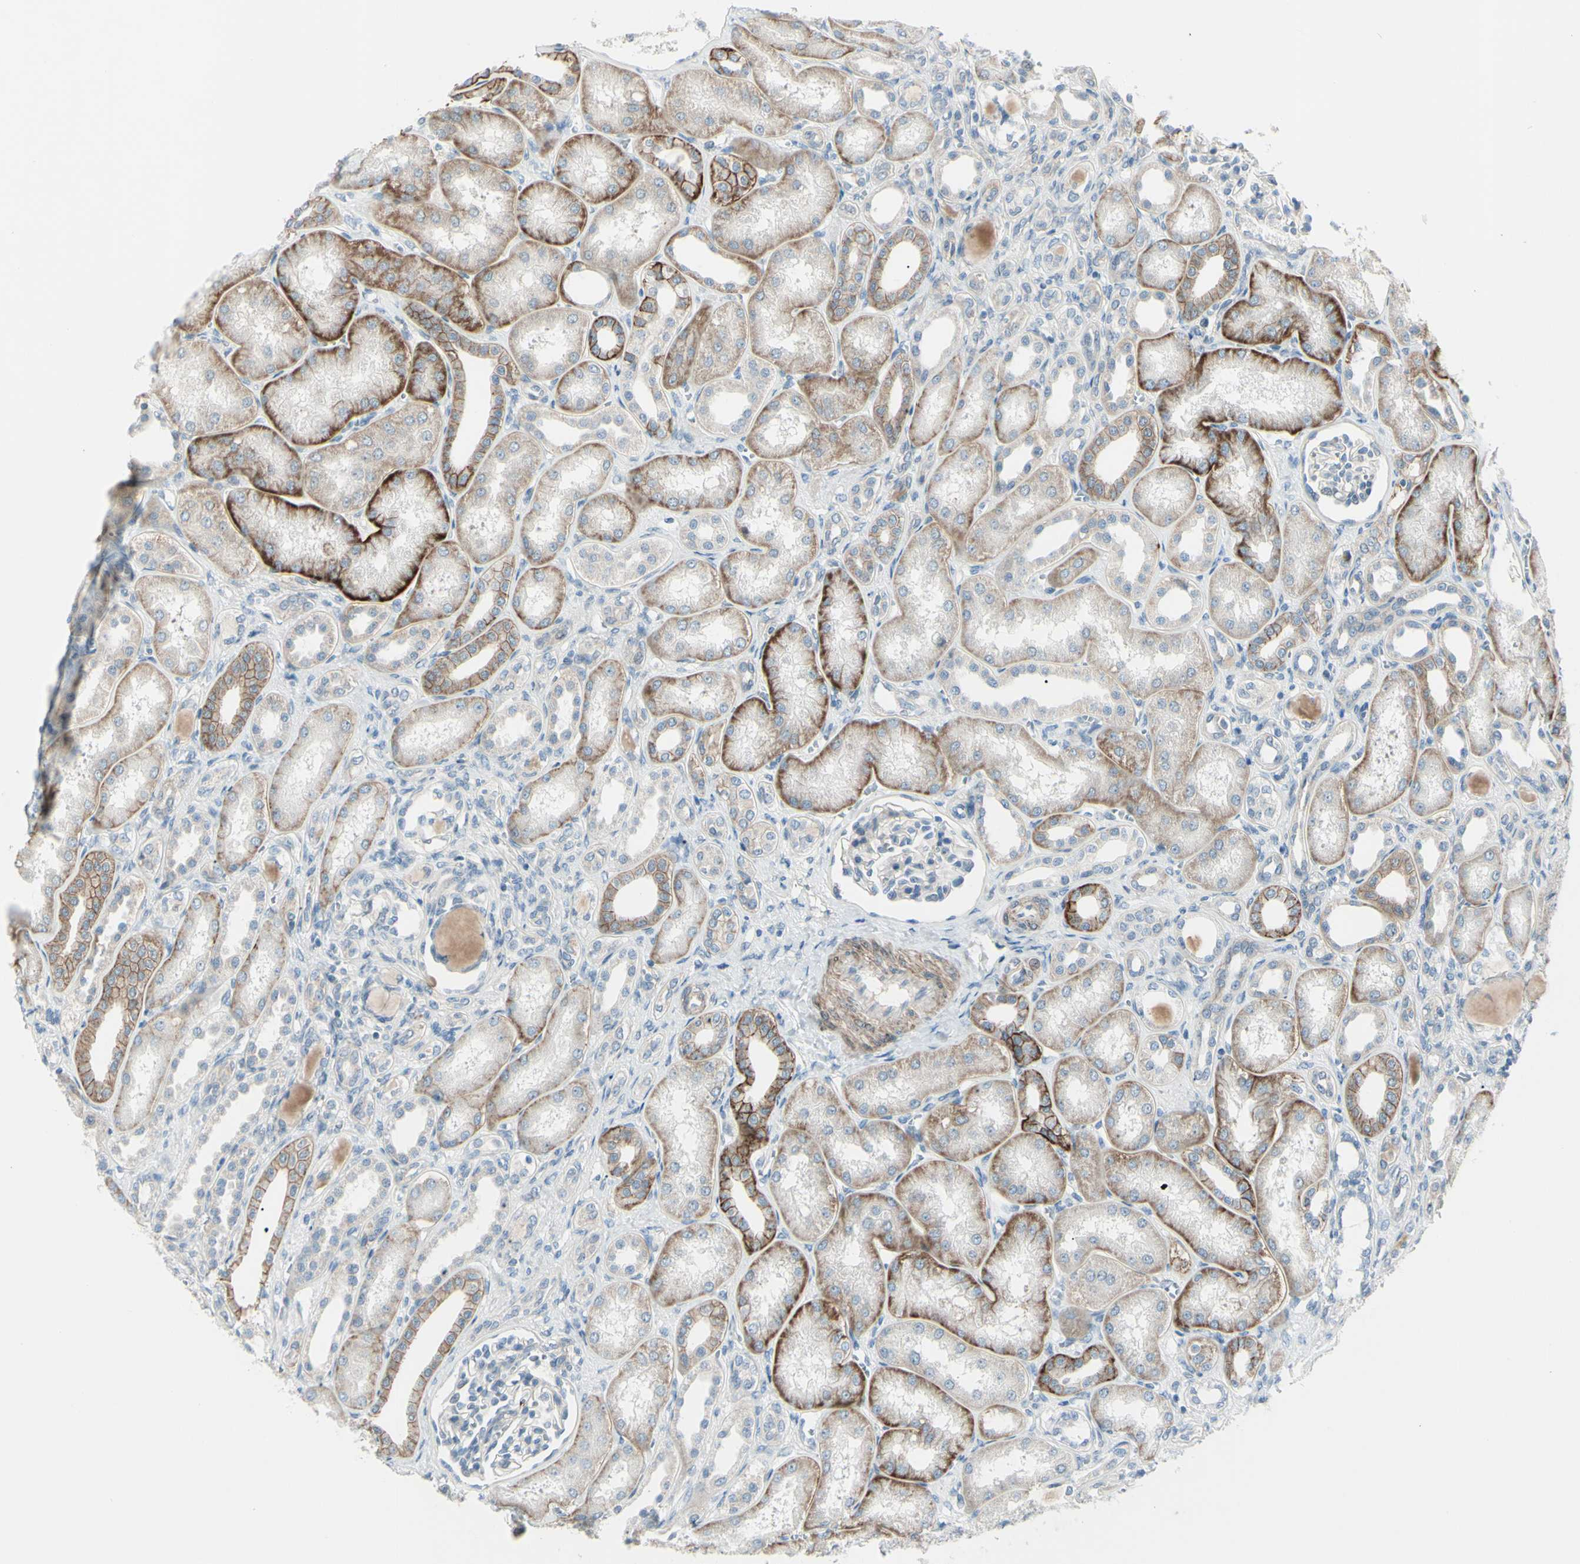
{"staining": {"intensity": "negative", "quantity": "none", "location": "none"}, "tissue": "kidney", "cell_type": "Cells in glomeruli", "image_type": "normal", "snomed": [{"axis": "morphology", "description": "Normal tissue, NOS"}, {"axis": "topography", "description": "Kidney"}], "caption": "Immunohistochemistry micrograph of unremarkable human kidney stained for a protein (brown), which shows no expression in cells in glomeruli.", "gene": "LRRK1", "patient": {"sex": "male", "age": 7}}